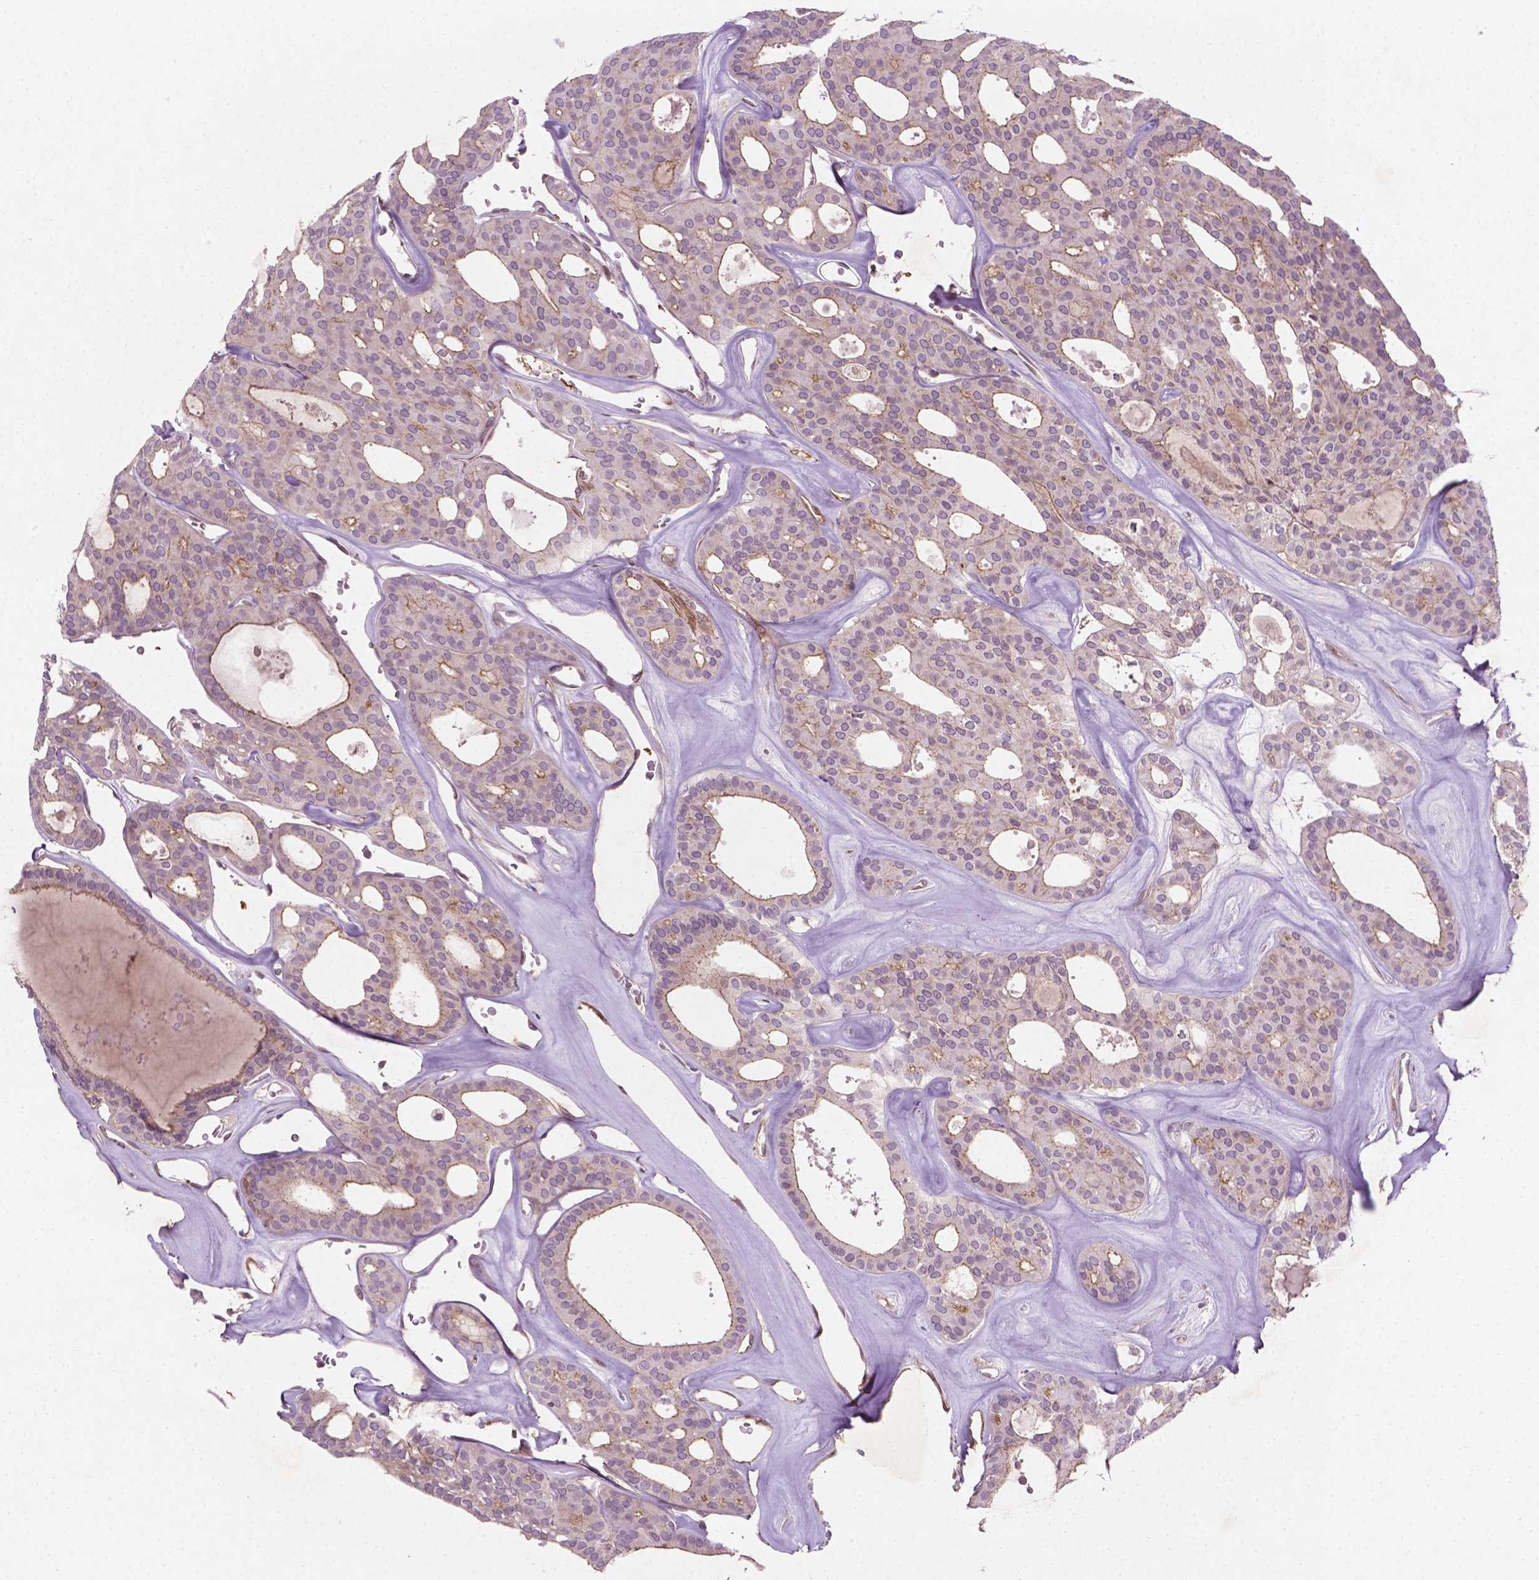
{"staining": {"intensity": "weak", "quantity": "<25%", "location": "cytoplasmic/membranous"}, "tissue": "thyroid cancer", "cell_type": "Tumor cells", "image_type": "cancer", "snomed": [{"axis": "morphology", "description": "Follicular adenoma carcinoma, NOS"}, {"axis": "topography", "description": "Thyroid gland"}], "caption": "Immunohistochemistry photomicrograph of neoplastic tissue: thyroid cancer (follicular adenoma carcinoma) stained with DAB (3,3'-diaminobenzidine) shows no significant protein positivity in tumor cells.", "gene": "TCHP", "patient": {"sex": "male", "age": 75}}